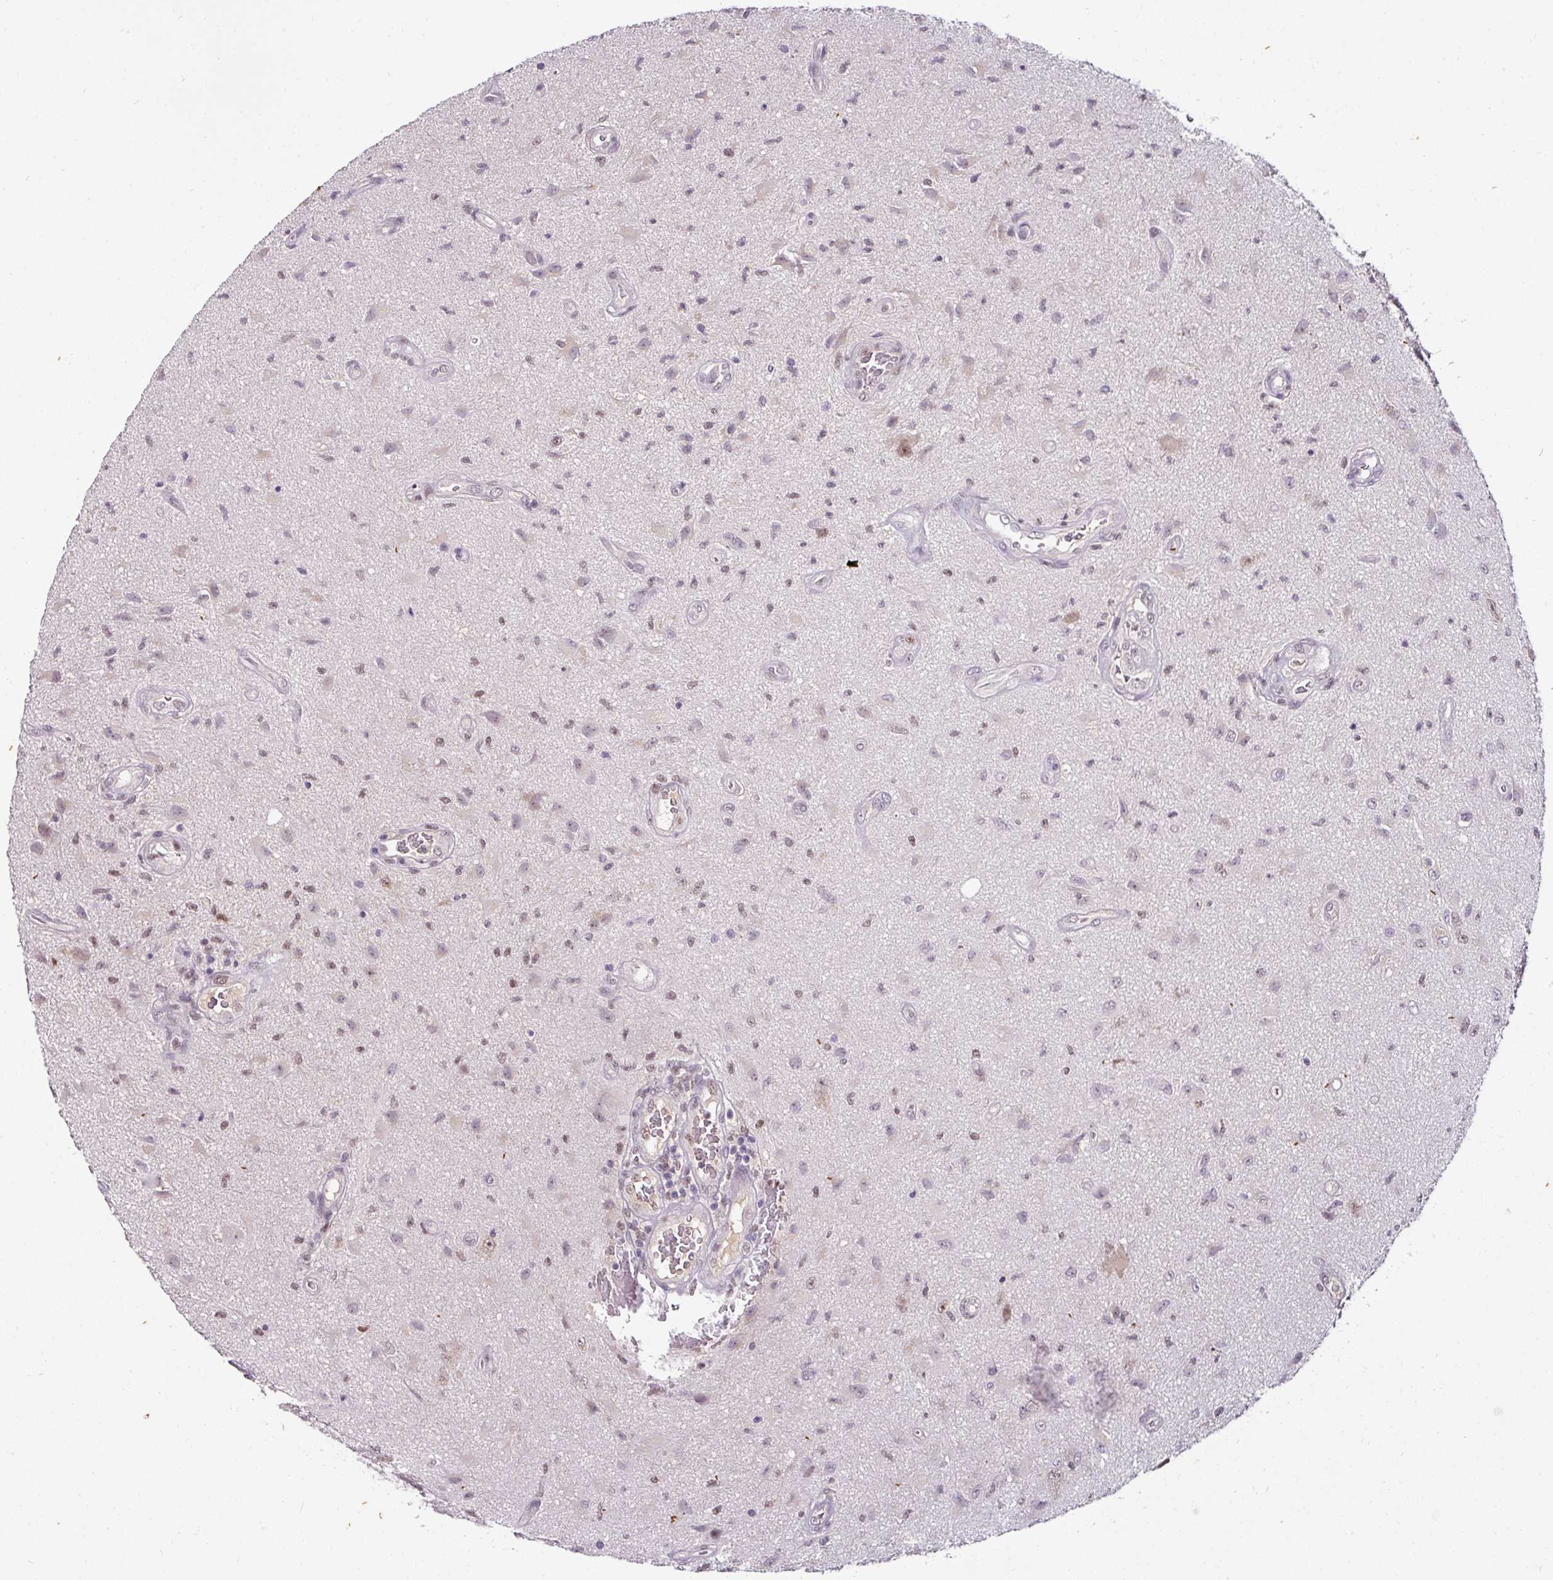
{"staining": {"intensity": "moderate", "quantity": "25%-75%", "location": "nuclear"}, "tissue": "glioma", "cell_type": "Tumor cells", "image_type": "cancer", "snomed": [{"axis": "morphology", "description": "Glioma, malignant, High grade"}, {"axis": "topography", "description": "Brain"}], "caption": "There is medium levels of moderate nuclear staining in tumor cells of glioma, as demonstrated by immunohistochemical staining (brown color).", "gene": "KLF16", "patient": {"sex": "male", "age": 67}}